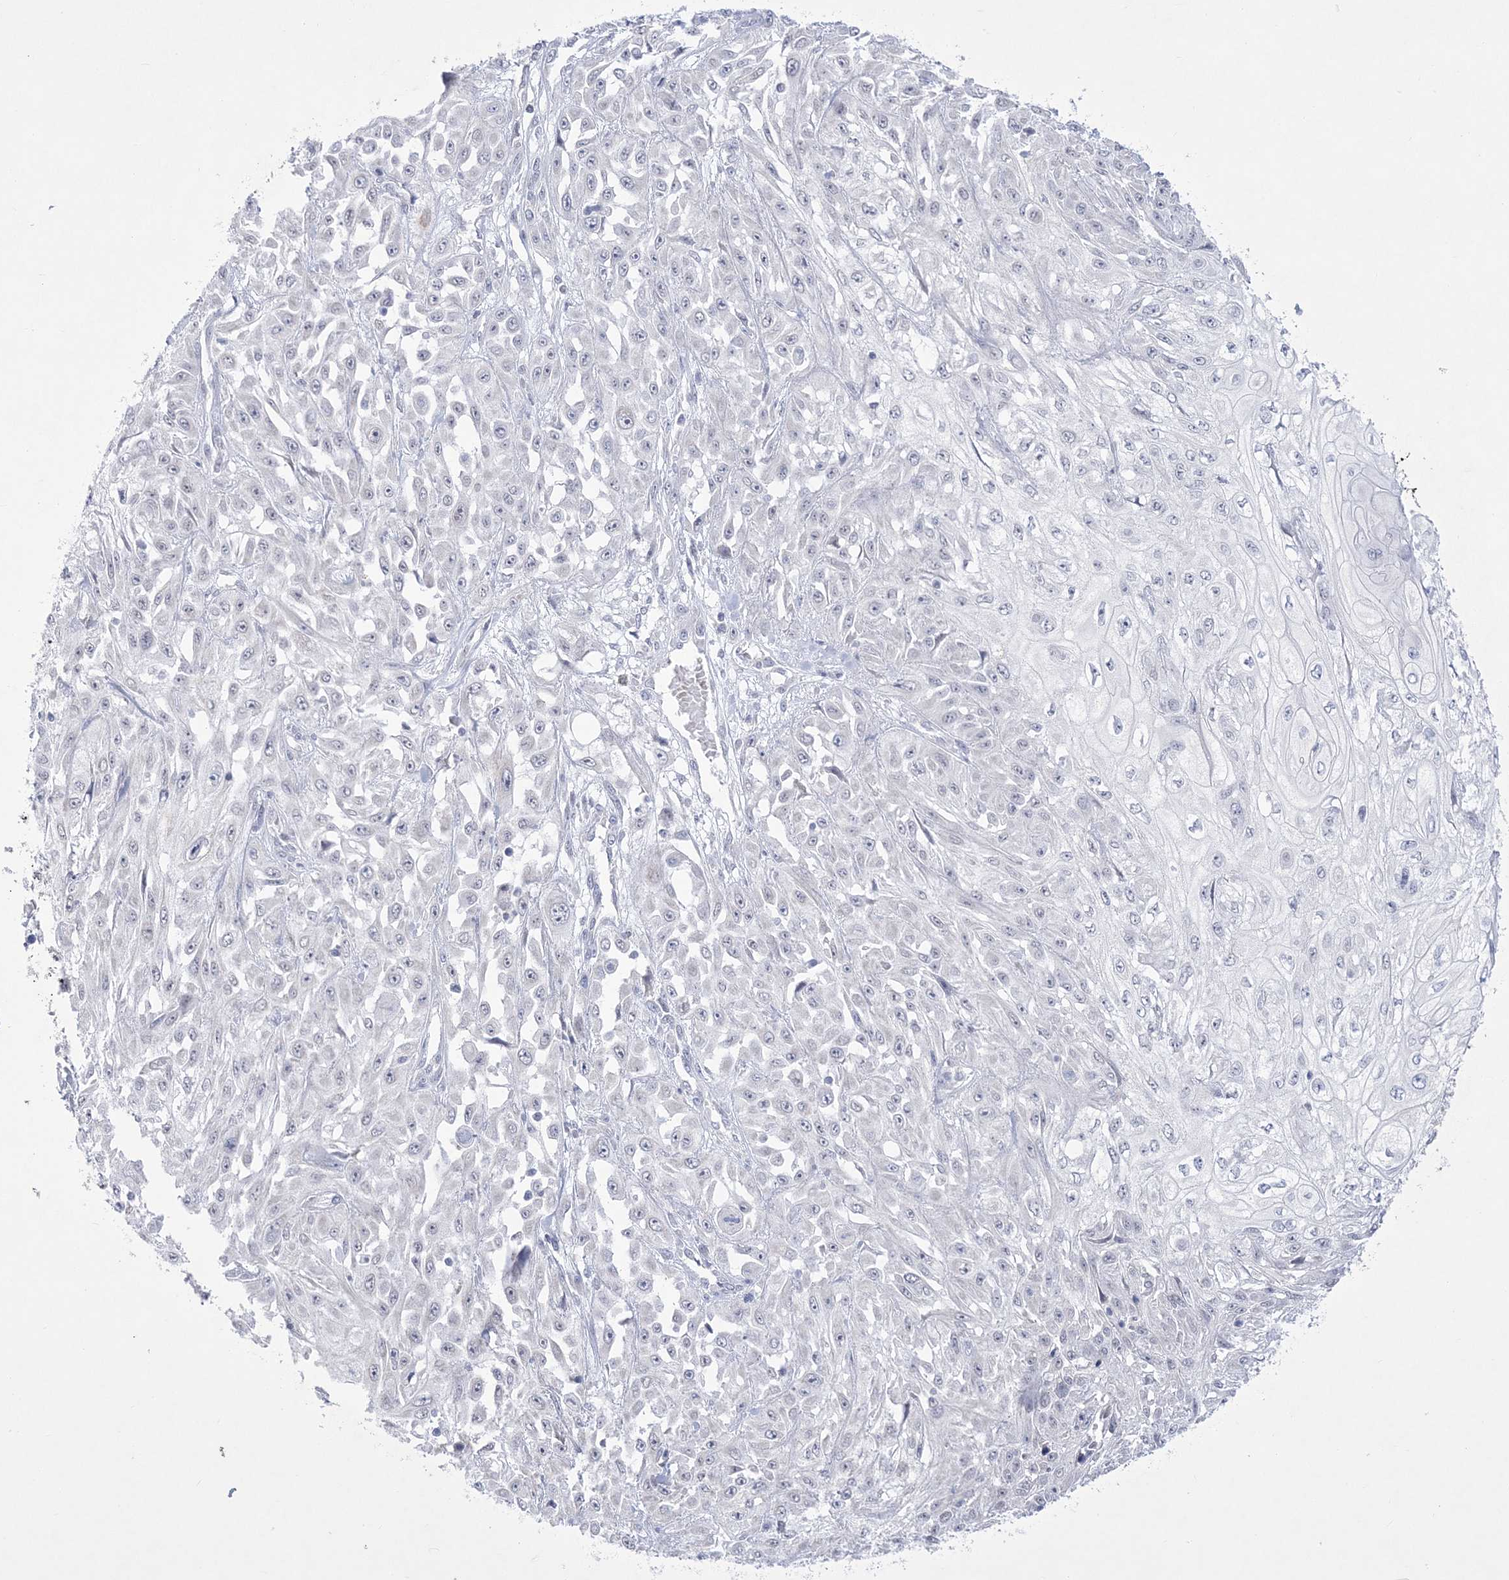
{"staining": {"intensity": "negative", "quantity": "none", "location": "none"}, "tissue": "skin cancer", "cell_type": "Tumor cells", "image_type": "cancer", "snomed": [{"axis": "morphology", "description": "Squamous cell carcinoma, NOS"}, {"axis": "morphology", "description": "Squamous cell carcinoma, metastatic, NOS"}, {"axis": "topography", "description": "Skin"}, {"axis": "topography", "description": "Lymph node"}], "caption": "IHC histopathology image of neoplastic tissue: human skin cancer stained with DAB (3,3'-diaminobenzidine) shows no significant protein expression in tumor cells.", "gene": "WDR27", "patient": {"sex": "male", "age": 75}}